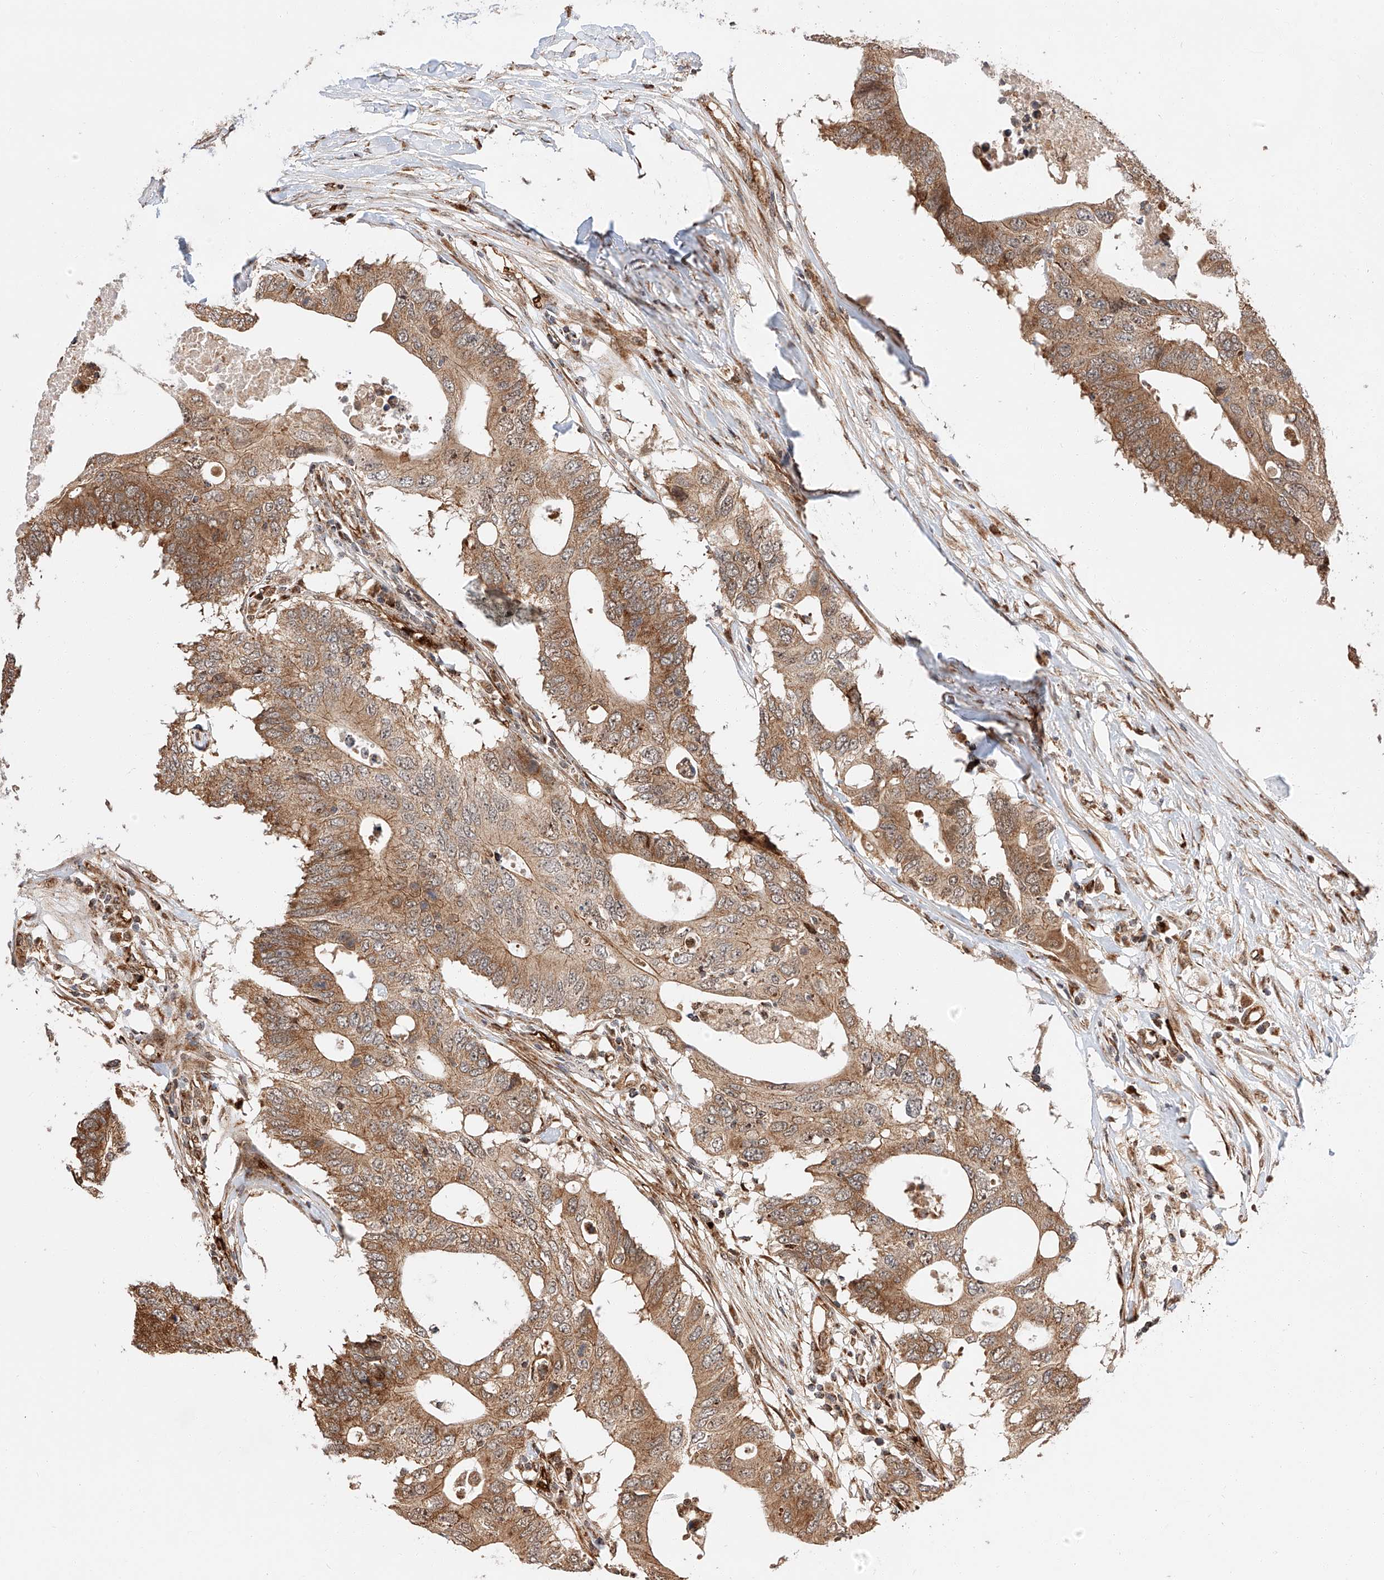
{"staining": {"intensity": "moderate", "quantity": ">75%", "location": "cytoplasmic/membranous"}, "tissue": "colorectal cancer", "cell_type": "Tumor cells", "image_type": "cancer", "snomed": [{"axis": "morphology", "description": "Adenocarcinoma, NOS"}, {"axis": "topography", "description": "Colon"}], "caption": "Immunohistochemical staining of adenocarcinoma (colorectal) shows medium levels of moderate cytoplasmic/membranous protein expression in about >75% of tumor cells.", "gene": "THTPA", "patient": {"sex": "male", "age": 71}}